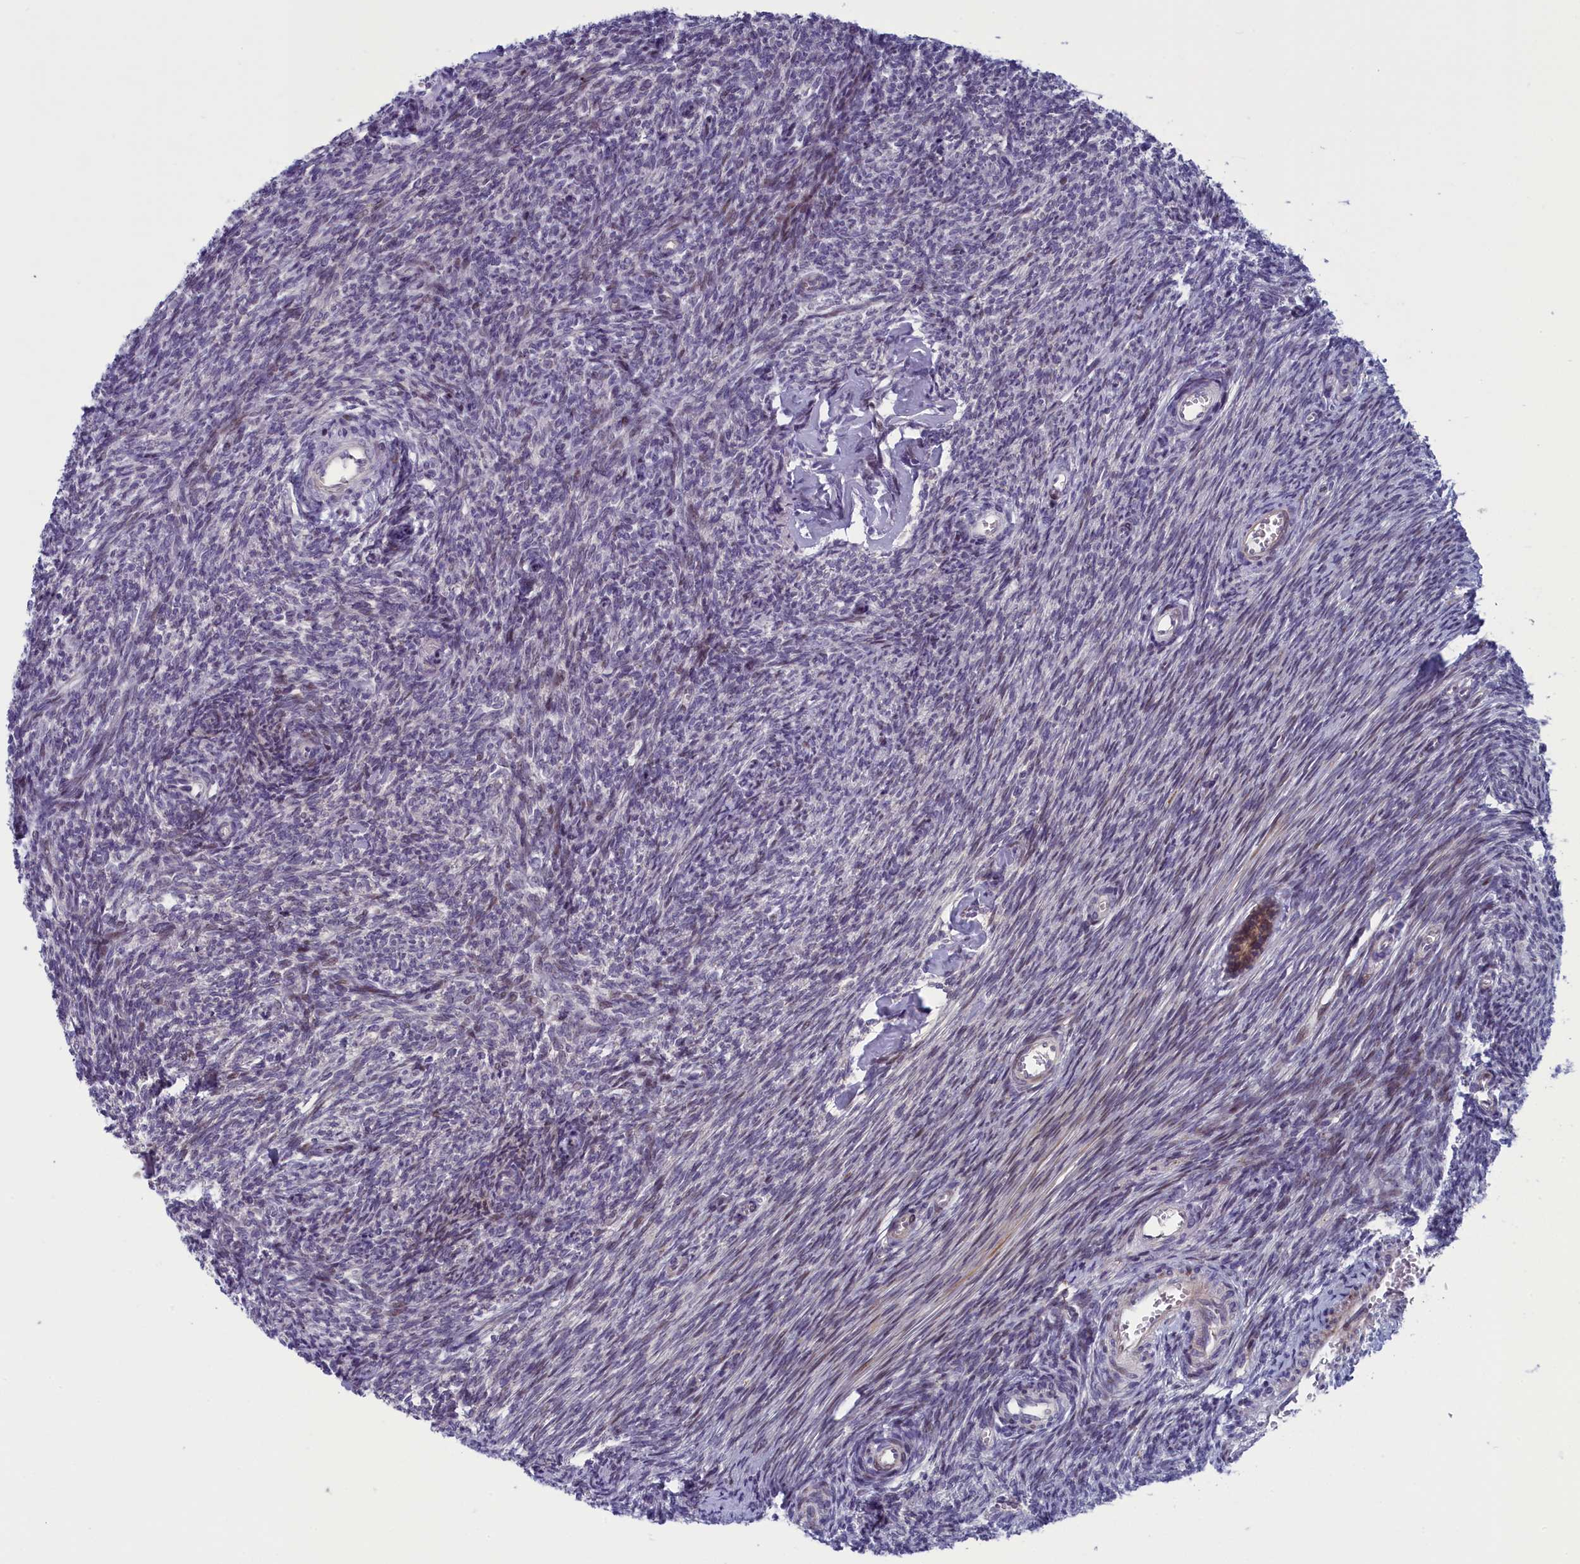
{"staining": {"intensity": "weak", "quantity": ">75%", "location": "cytoplasmic/membranous"}, "tissue": "ovary", "cell_type": "Follicle cells", "image_type": "normal", "snomed": [{"axis": "morphology", "description": "Normal tissue, NOS"}, {"axis": "topography", "description": "Ovary"}], "caption": "Immunohistochemistry (IHC) histopathology image of benign human ovary stained for a protein (brown), which exhibits low levels of weak cytoplasmic/membranous expression in approximately >75% of follicle cells.", "gene": "ANKRD39", "patient": {"sex": "female", "age": 44}}